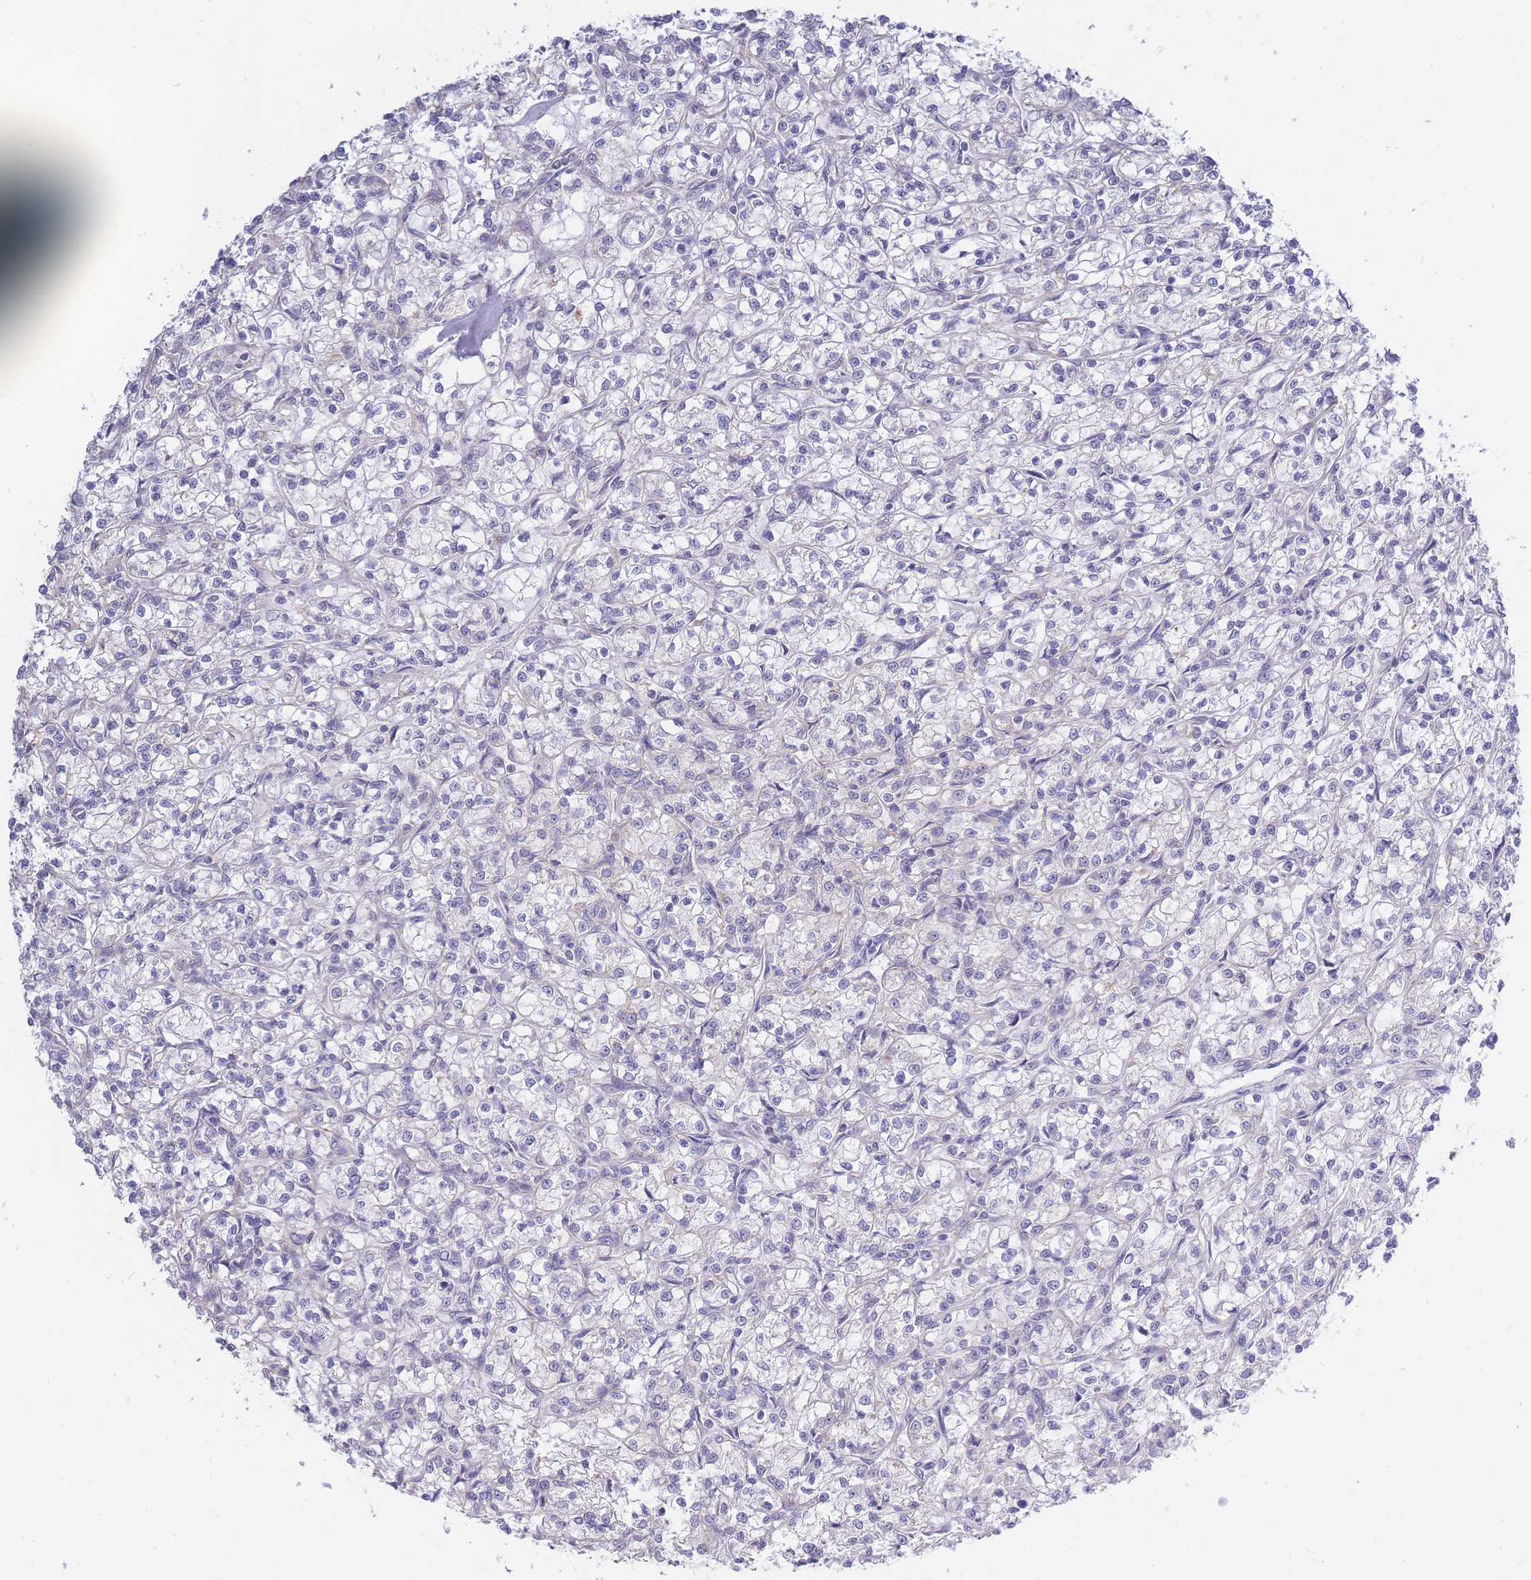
{"staining": {"intensity": "negative", "quantity": "none", "location": "none"}, "tissue": "renal cancer", "cell_type": "Tumor cells", "image_type": "cancer", "snomed": [{"axis": "morphology", "description": "Adenocarcinoma, NOS"}, {"axis": "topography", "description": "Kidney"}], "caption": "Renal cancer (adenocarcinoma) stained for a protein using IHC exhibits no staining tumor cells.", "gene": "C19orf25", "patient": {"sex": "female", "age": 59}}